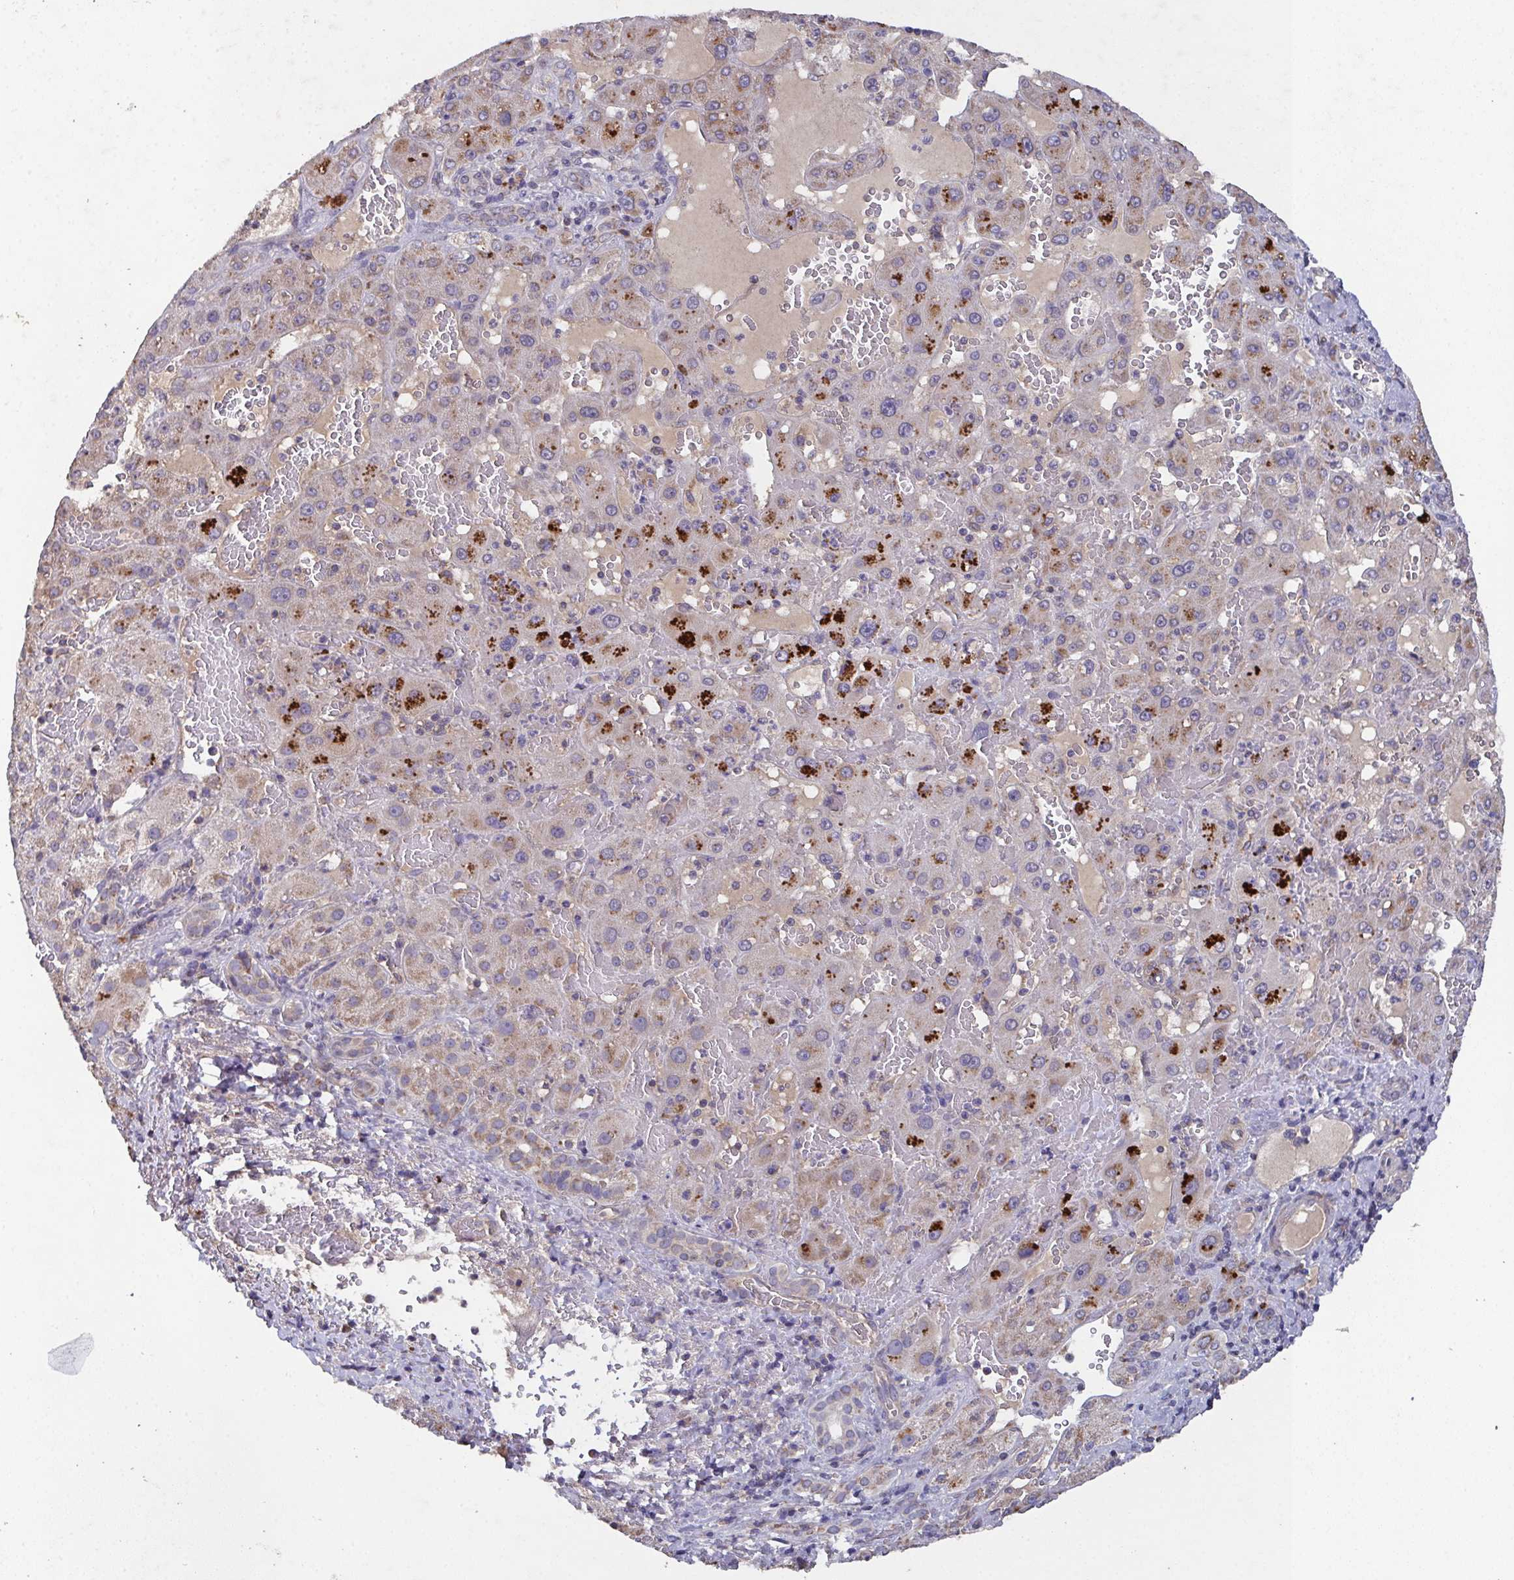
{"staining": {"intensity": "weak", "quantity": "<25%", "location": "cytoplasmic/membranous"}, "tissue": "liver cancer", "cell_type": "Tumor cells", "image_type": "cancer", "snomed": [{"axis": "morphology", "description": "Carcinoma, Hepatocellular, NOS"}, {"axis": "topography", "description": "Liver"}], "caption": "Tumor cells are negative for brown protein staining in liver hepatocellular carcinoma.", "gene": "MT-ND3", "patient": {"sex": "female", "age": 73}}